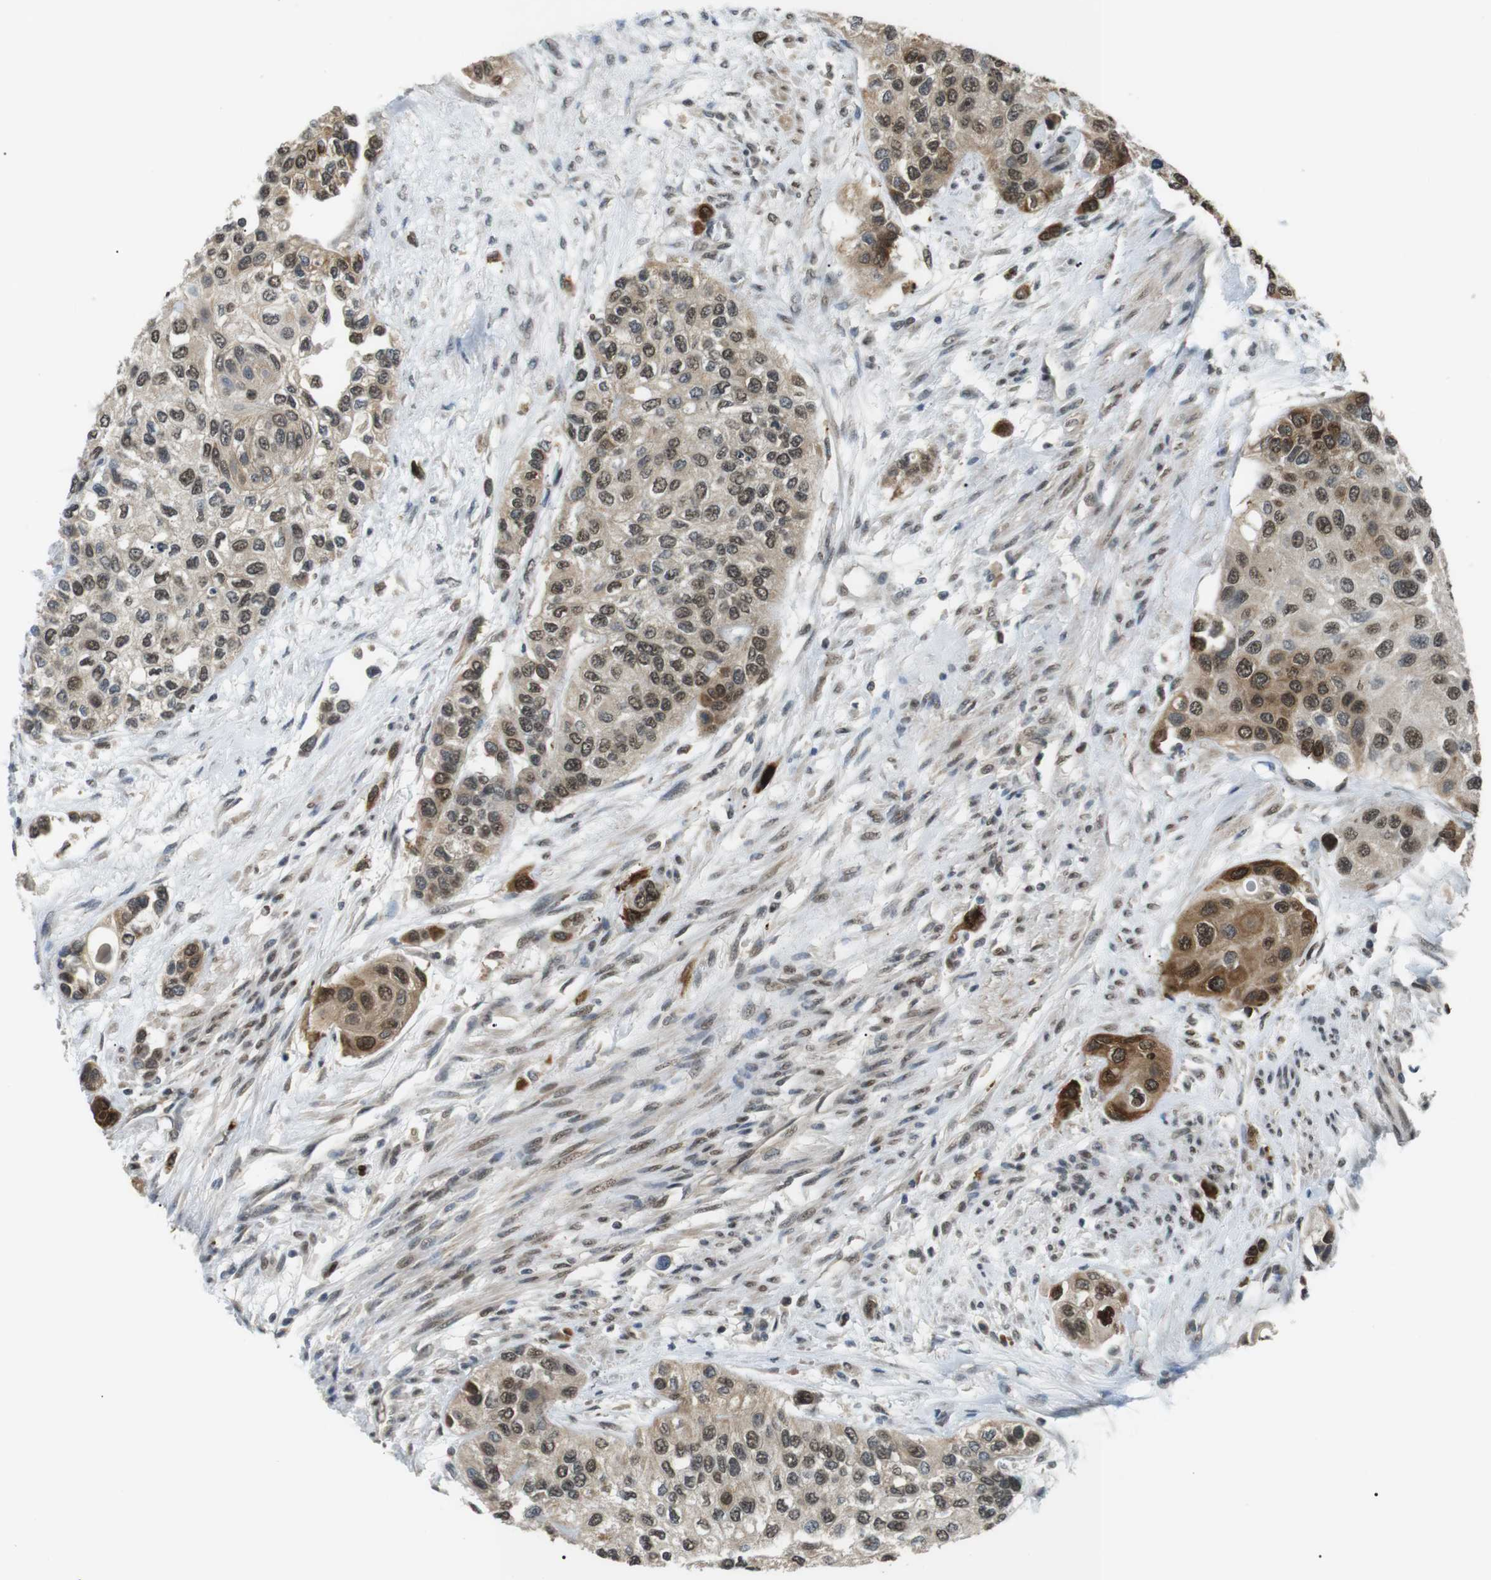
{"staining": {"intensity": "moderate", "quantity": ">75%", "location": "nuclear"}, "tissue": "urothelial cancer", "cell_type": "Tumor cells", "image_type": "cancer", "snomed": [{"axis": "morphology", "description": "Urothelial carcinoma, High grade"}, {"axis": "topography", "description": "Urinary bladder"}], "caption": "A high-resolution image shows immunohistochemistry staining of urothelial cancer, which exhibits moderate nuclear positivity in approximately >75% of tumor cells. (DAB (3,3'-diaminobenzidine) IHC, brown staining for protein, blue staining for nuclei).", "gene": "ORAI3", "patient": {"sex": "female", "age": 56}}